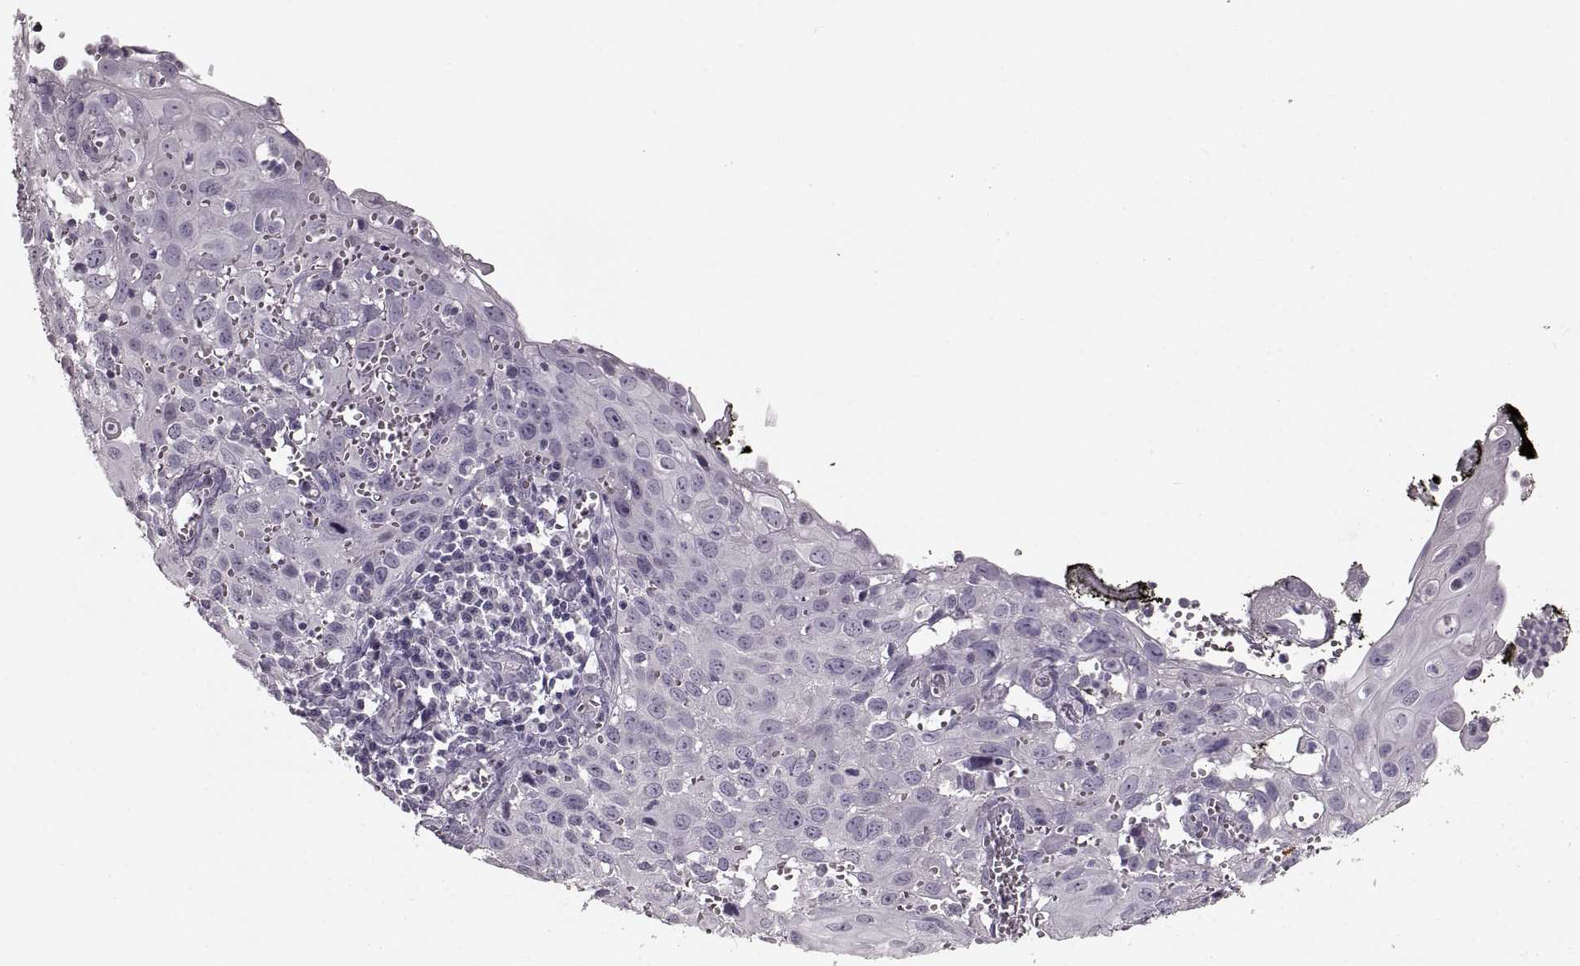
{"staining": {"intensity": "negative", "quantity": "none", "location": "none"}, "tissue": "cervical cancer", "cell_type": "Tumor cells", "image_type": "cancer", "snomed": [{"axis": "morphology", "description": "Squamous cell carcinoma, NOS"}, {"axis": "topography", "description": "Cervix"}], "caption": "This is an immunohistochemistry image of human cervical squamous cell carcinoma. There is no staining in tumor cells.", "gene": "CNTN1", "patient": {"sex": "female", "age": 38}}